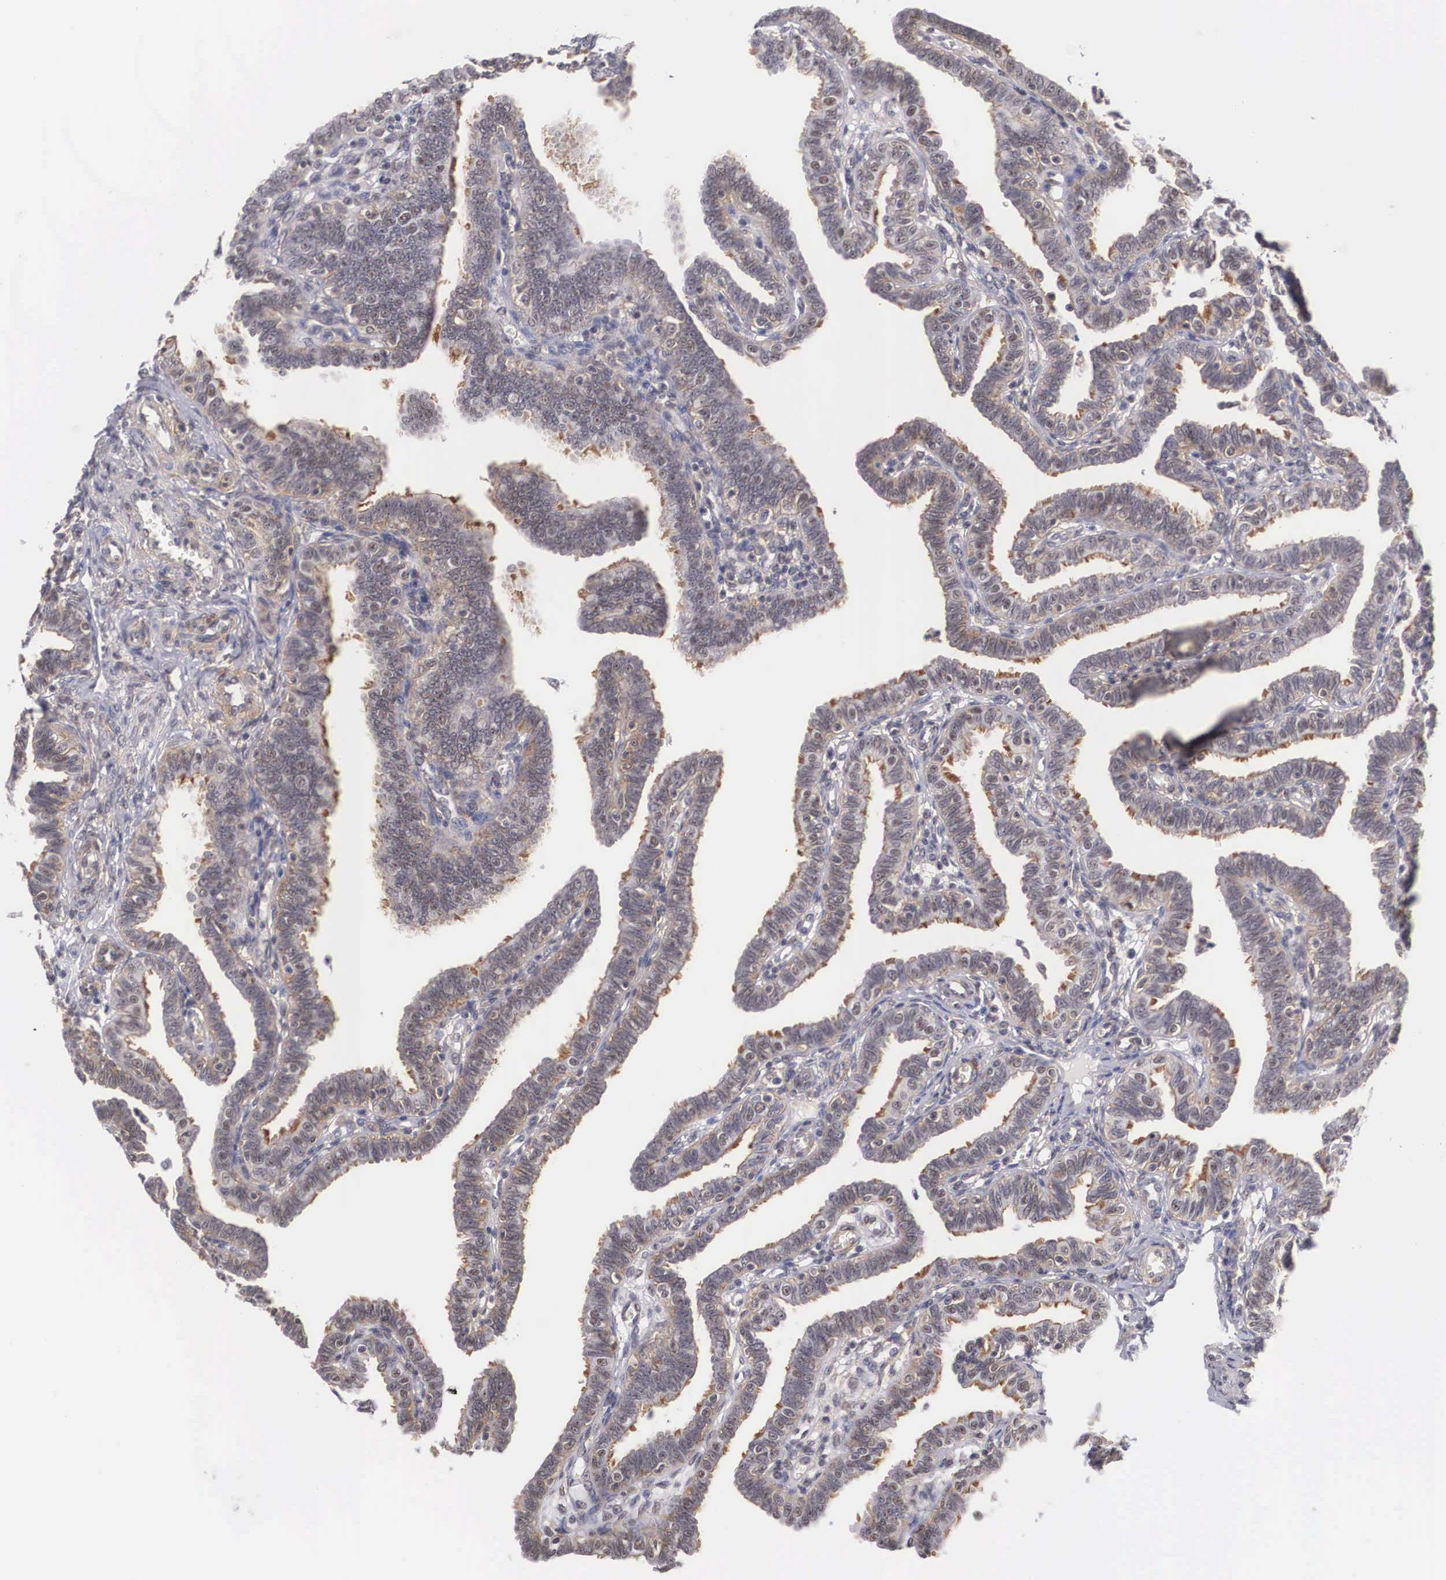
{"staining": {"intensity": "negative", "quantity": "none", "location": "none"}, "tissue": "fallopian tube", "cell_type": "Glandular cells", "image_type": "normal", "snomed": [{"axis": "morphology", "description": "Normal tissue, NOS"}, {"axis": "topography", "description": "Fallopian tube"}], "caption": "Glandular cells are negative for protein expression in unremarkable human fallopian tube. (DAB immunohistochemistry (IHC), high magnification).", "gene": "NR4A2", "patient": {"sex": "female", "age": 41}}